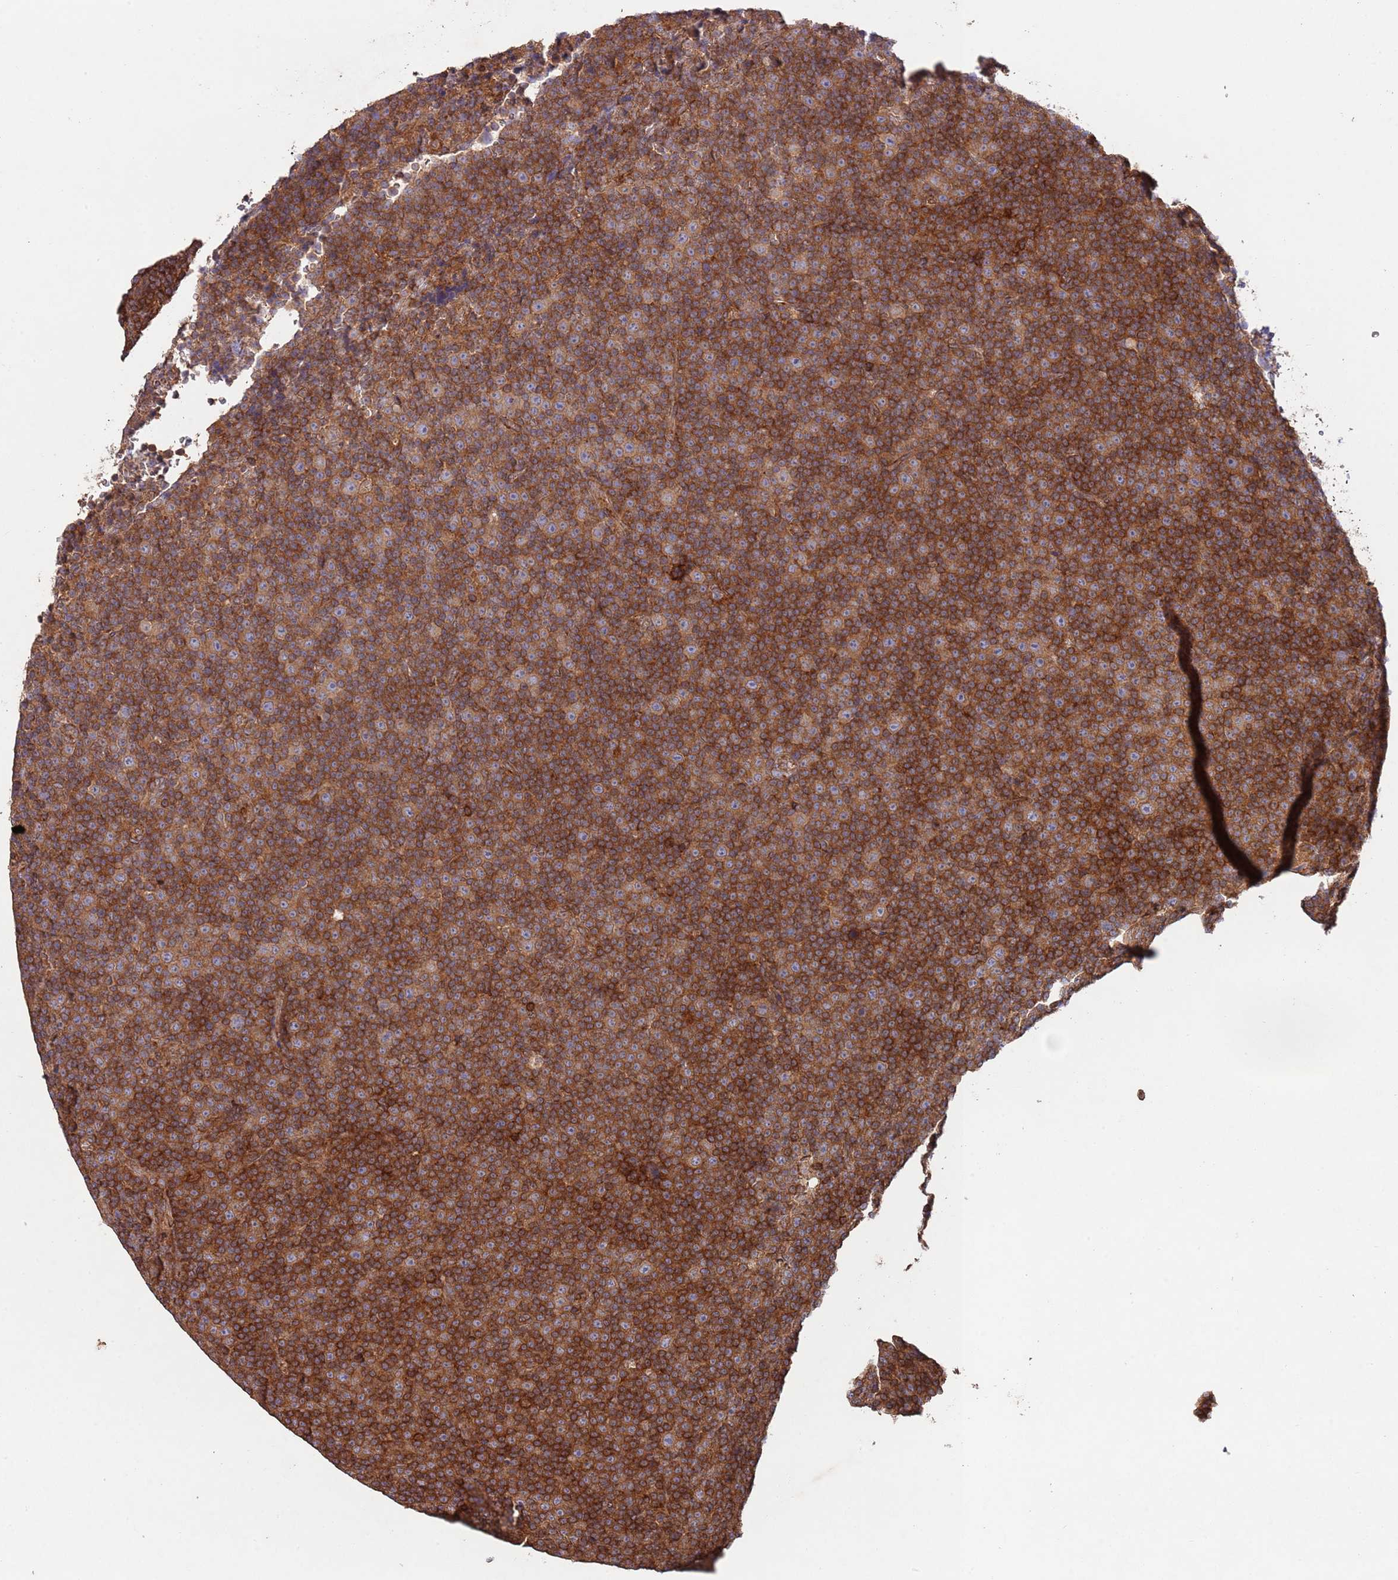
{"staining": {"intensity": "moderate", "quantity": ">75%", "location": "cytoplasmic/membranous"}, "tissue": "lymphoma", "cell_type": "Tumor cells", "image_type": "cancer", "snomed": [{"axis": "morphology", "description": "Malignant lymphoma, non-Hodgkin's type, Low grade"}, {"axis": "topography", "description": "Lymph node"}], "caption": "Tumor cells reveal medium levels of moderate cytoplasmic/membranous staining in about >75% of cells in low-grade malignant lymphoma, non-Hodgkin's type.", "gene": "RNF19B", "patient": {"sex": "female", "age": 67}}